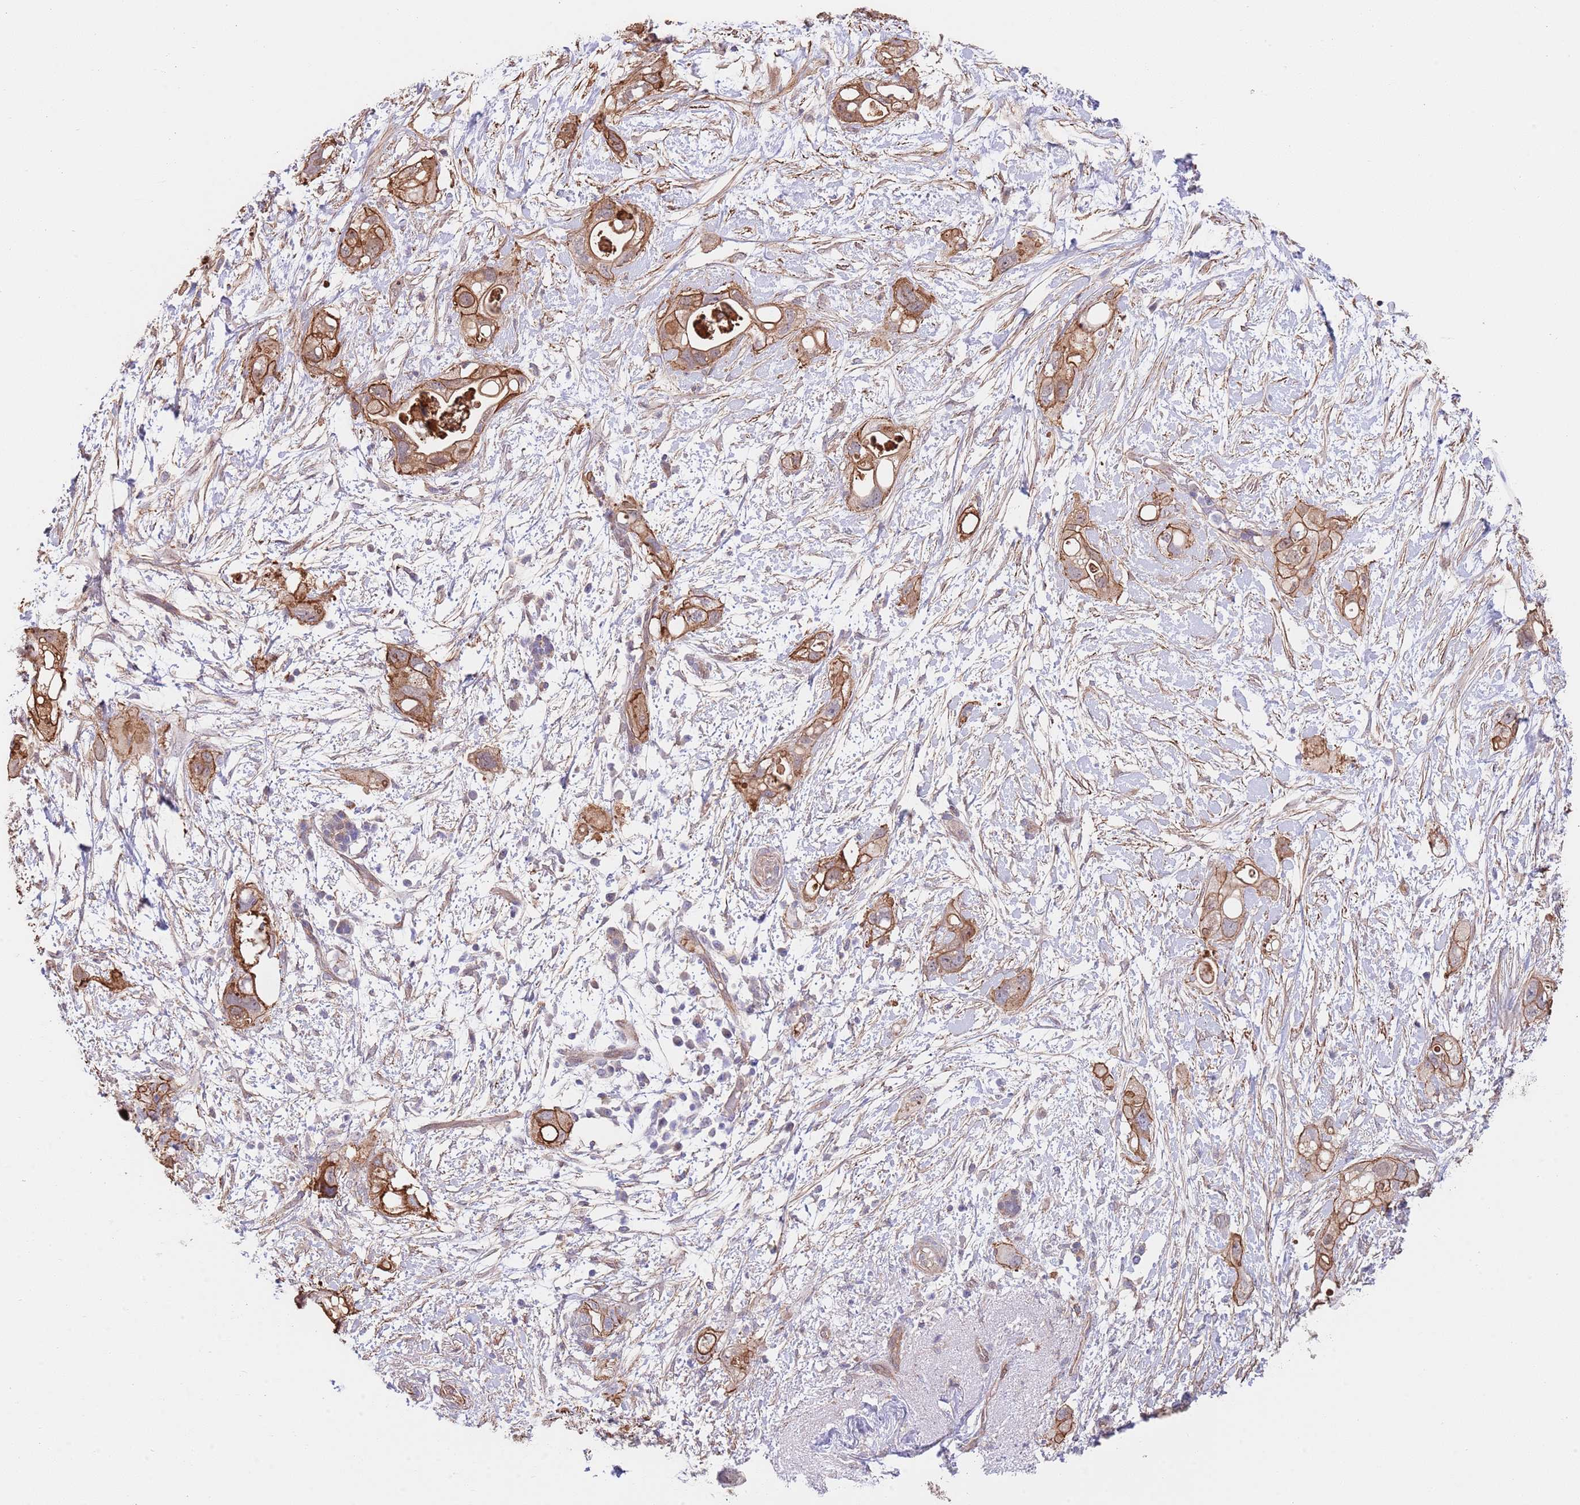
{"staining": {"intensity": "moderate", "quantity": ">75%", "location": "cytoplasmic/membranous"}, "tissue": "pancreatic cancer", "cell_type": "Tumor cells", "image_type": "cancer", "snomed": [{"axis": "morphology", "description": "Adenocarcinoma, NOS"}, {"axis": "topography", "description": "Pancreas"}], "caption": "Adenocarcinoma (pancreatic) was stained to show a protein in brown. There is medium levels of moderate cytoplasmic/membranous positivity in about >75% of tumor cells. (Brightfield microscopy of DAB IHC at high magnification).", "gene": "BPNT1", "patient": {"sex": "female", "age": 72}}